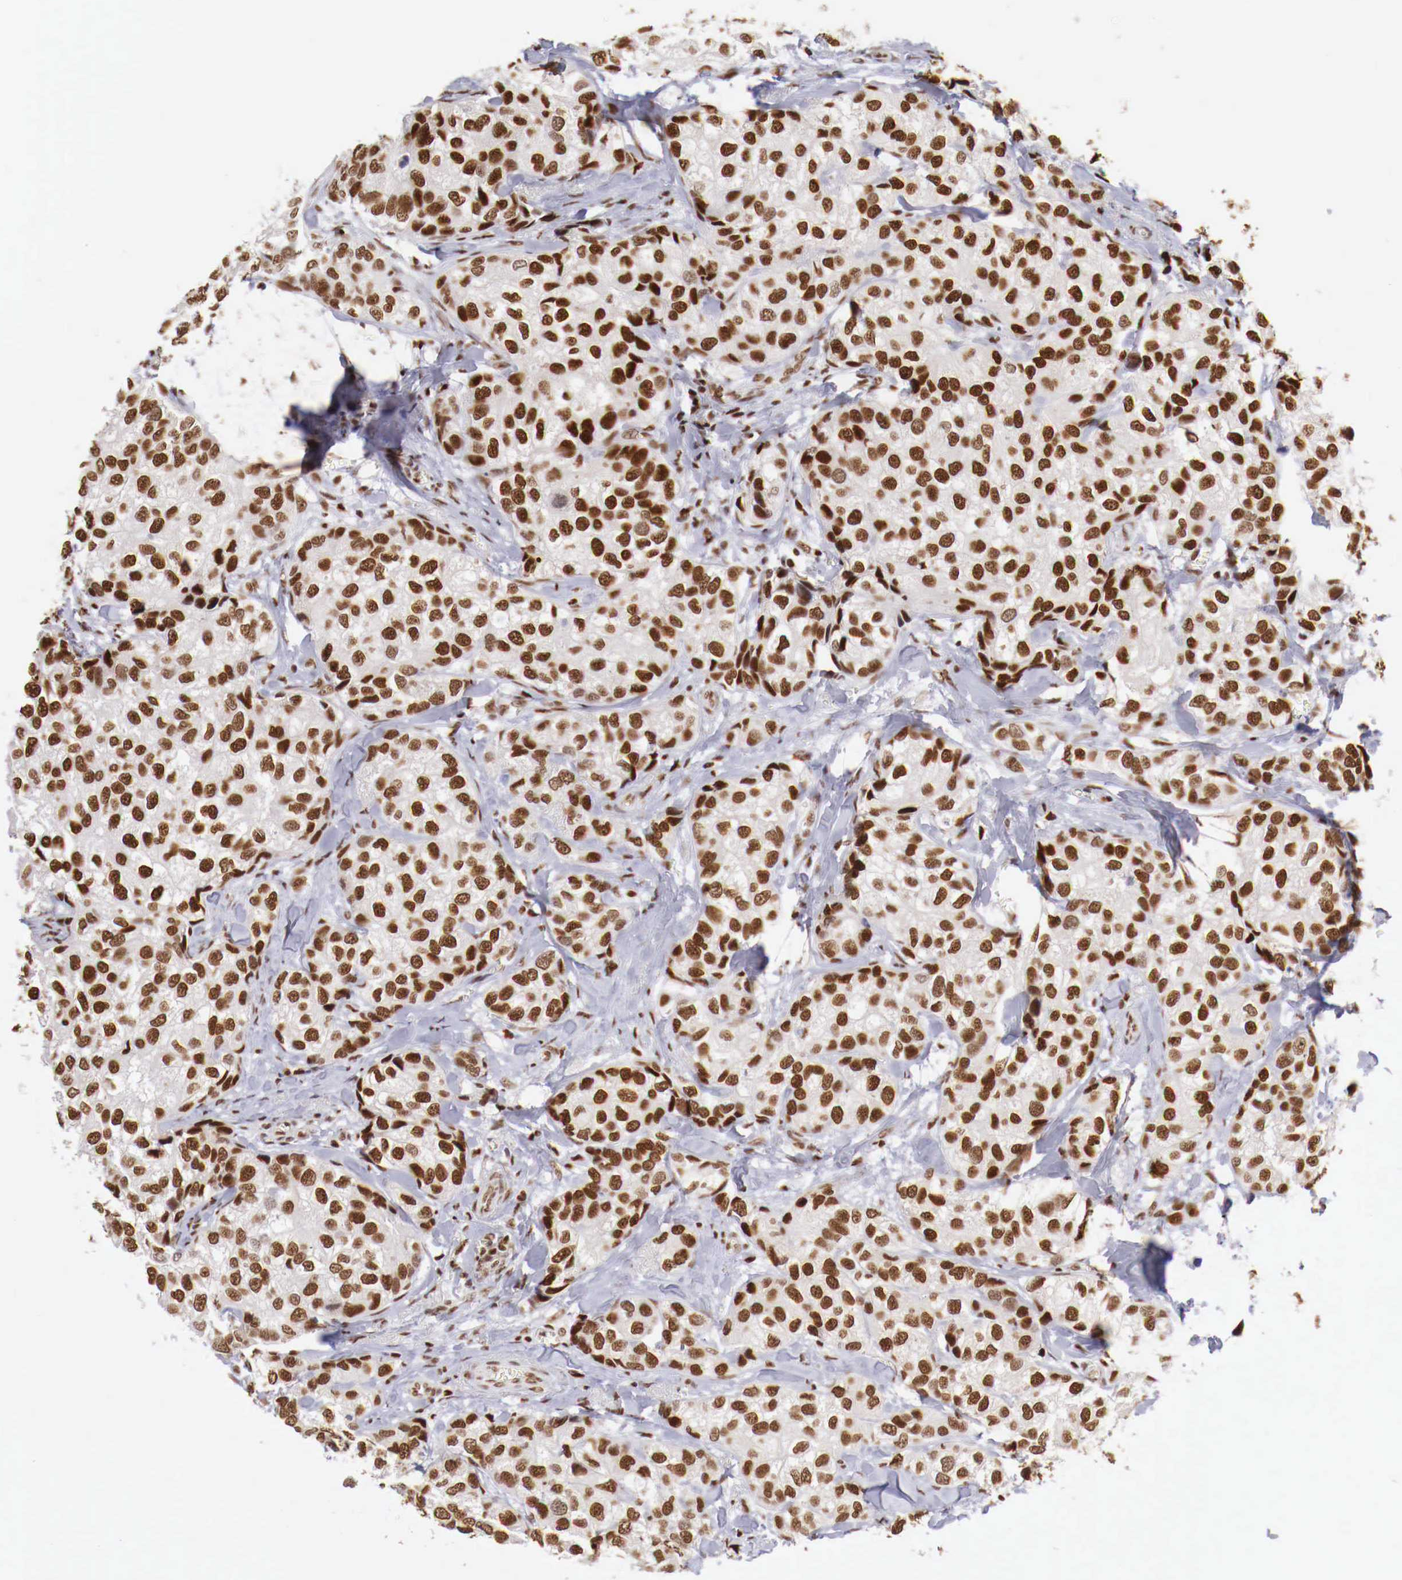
{"staining": {"intensity": "moderate", "quantity": ">75%", "location": "nuclear"}, "tissue": "breast cancer", "cell_type": "Tumor cells", "image_type": "cancer", "snomed": [{"axis": "morphology", "description": "Duct carcinoma"}, {"axis": "topography", "description": "Breast"}], "caption": "This image shows IHC staining of breast intraductal carcinoma, with medium moderate nuclear expression in about >75% of tumor cells.", "gene": "MAX", "patient": {"sex": "female", "age": 68}}